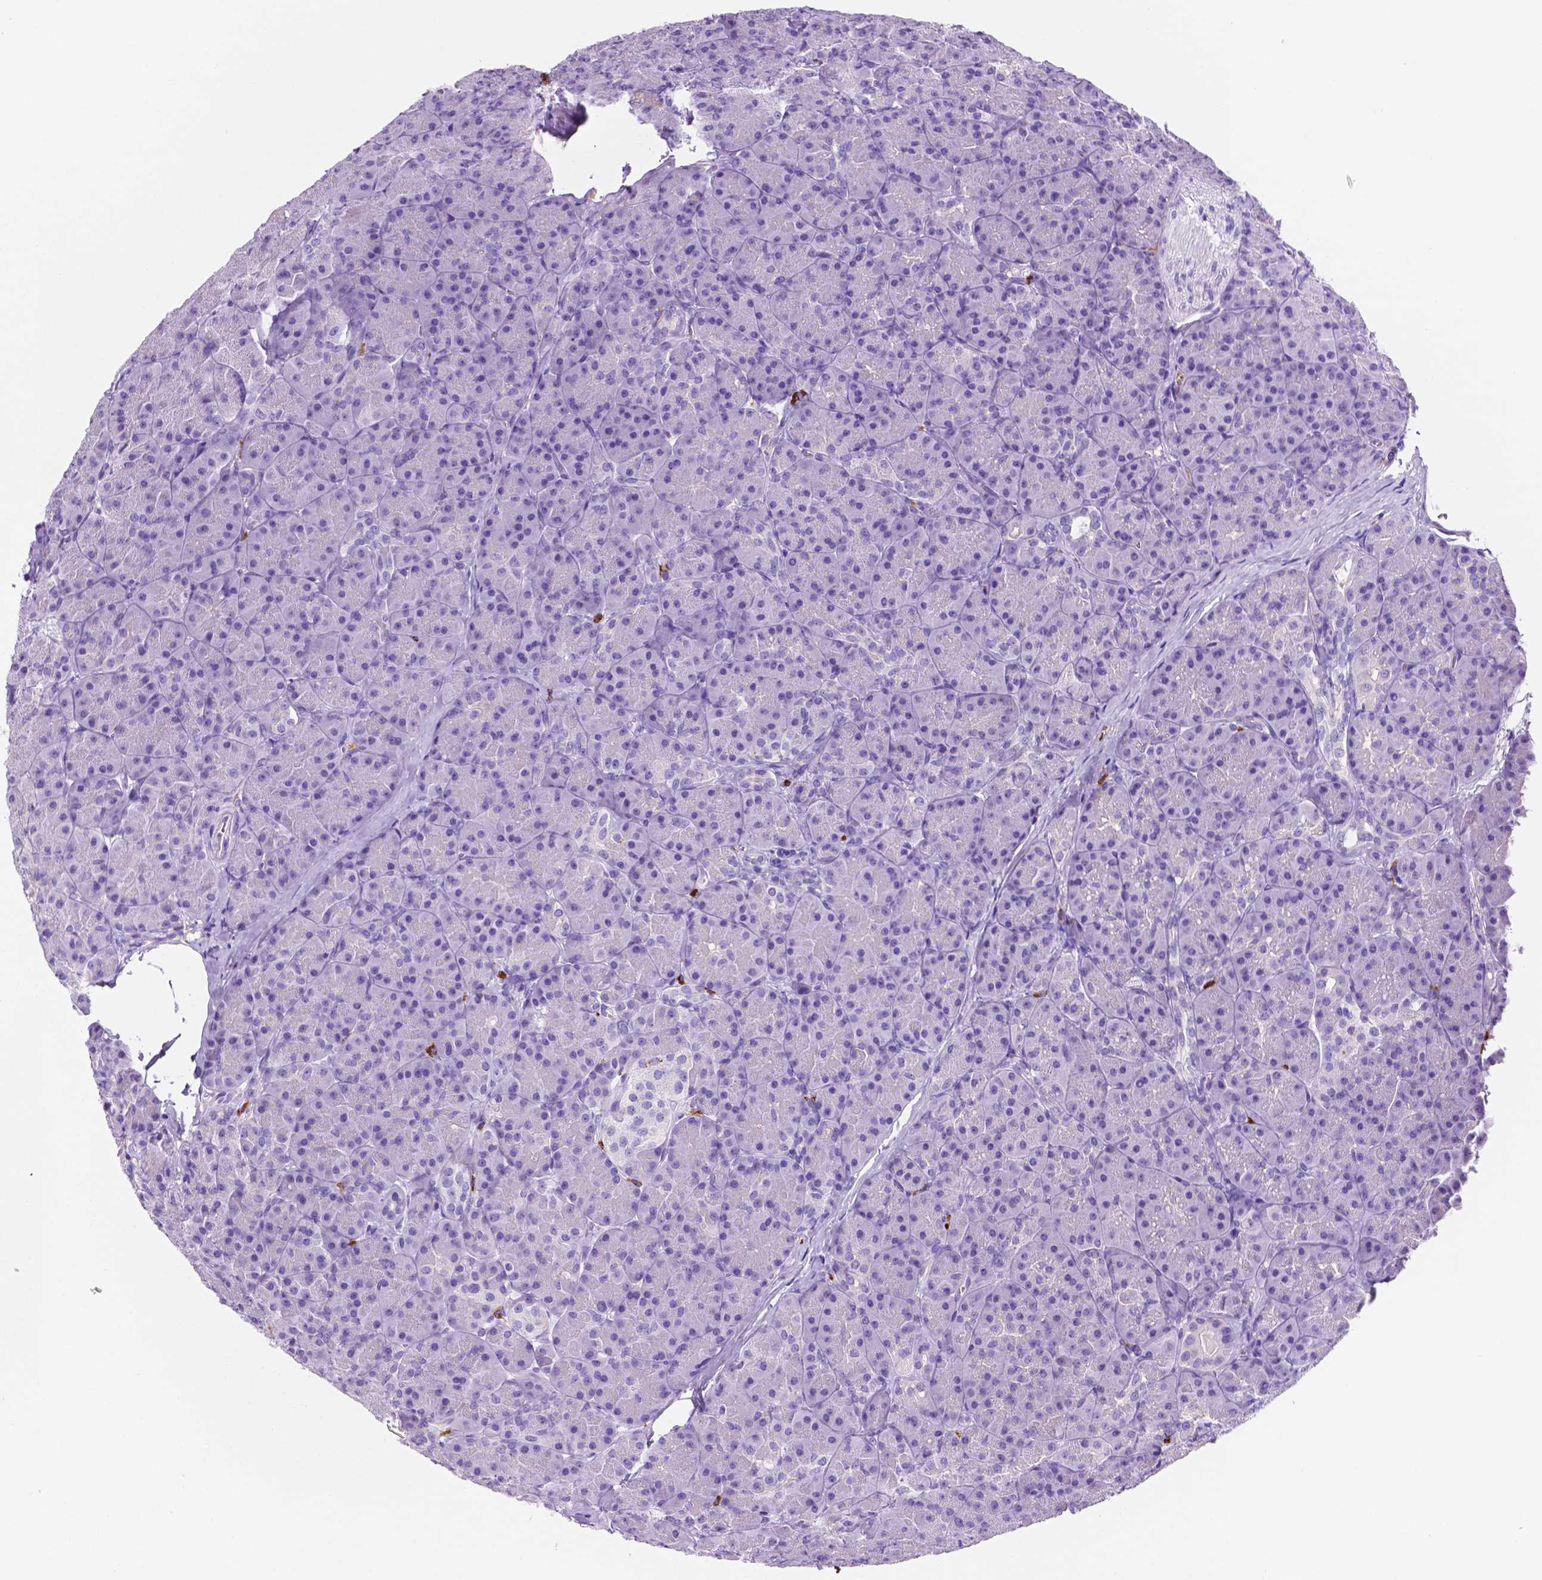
{"staining": {"intensity": "negative", "quantity": "none", "location": "none"}, "tissue": "pancreas", "cell_type": "Exocrine glandular cells", "image_type": "normal", "snomed": [{"axis": "morphology", "description": "Normal tissue, NOS"}, {"axis": "topography", "description": "Pancreas"}], "caption": "Exocrine glandular cells are negative for brown protein staining in unremarkable pancreas. (DAB (3,3'-diaminobenzidine) immunohistochemistry, high magnification).", "gene": "FOXB2", "patient": {"sex": "male", "age": 57}}